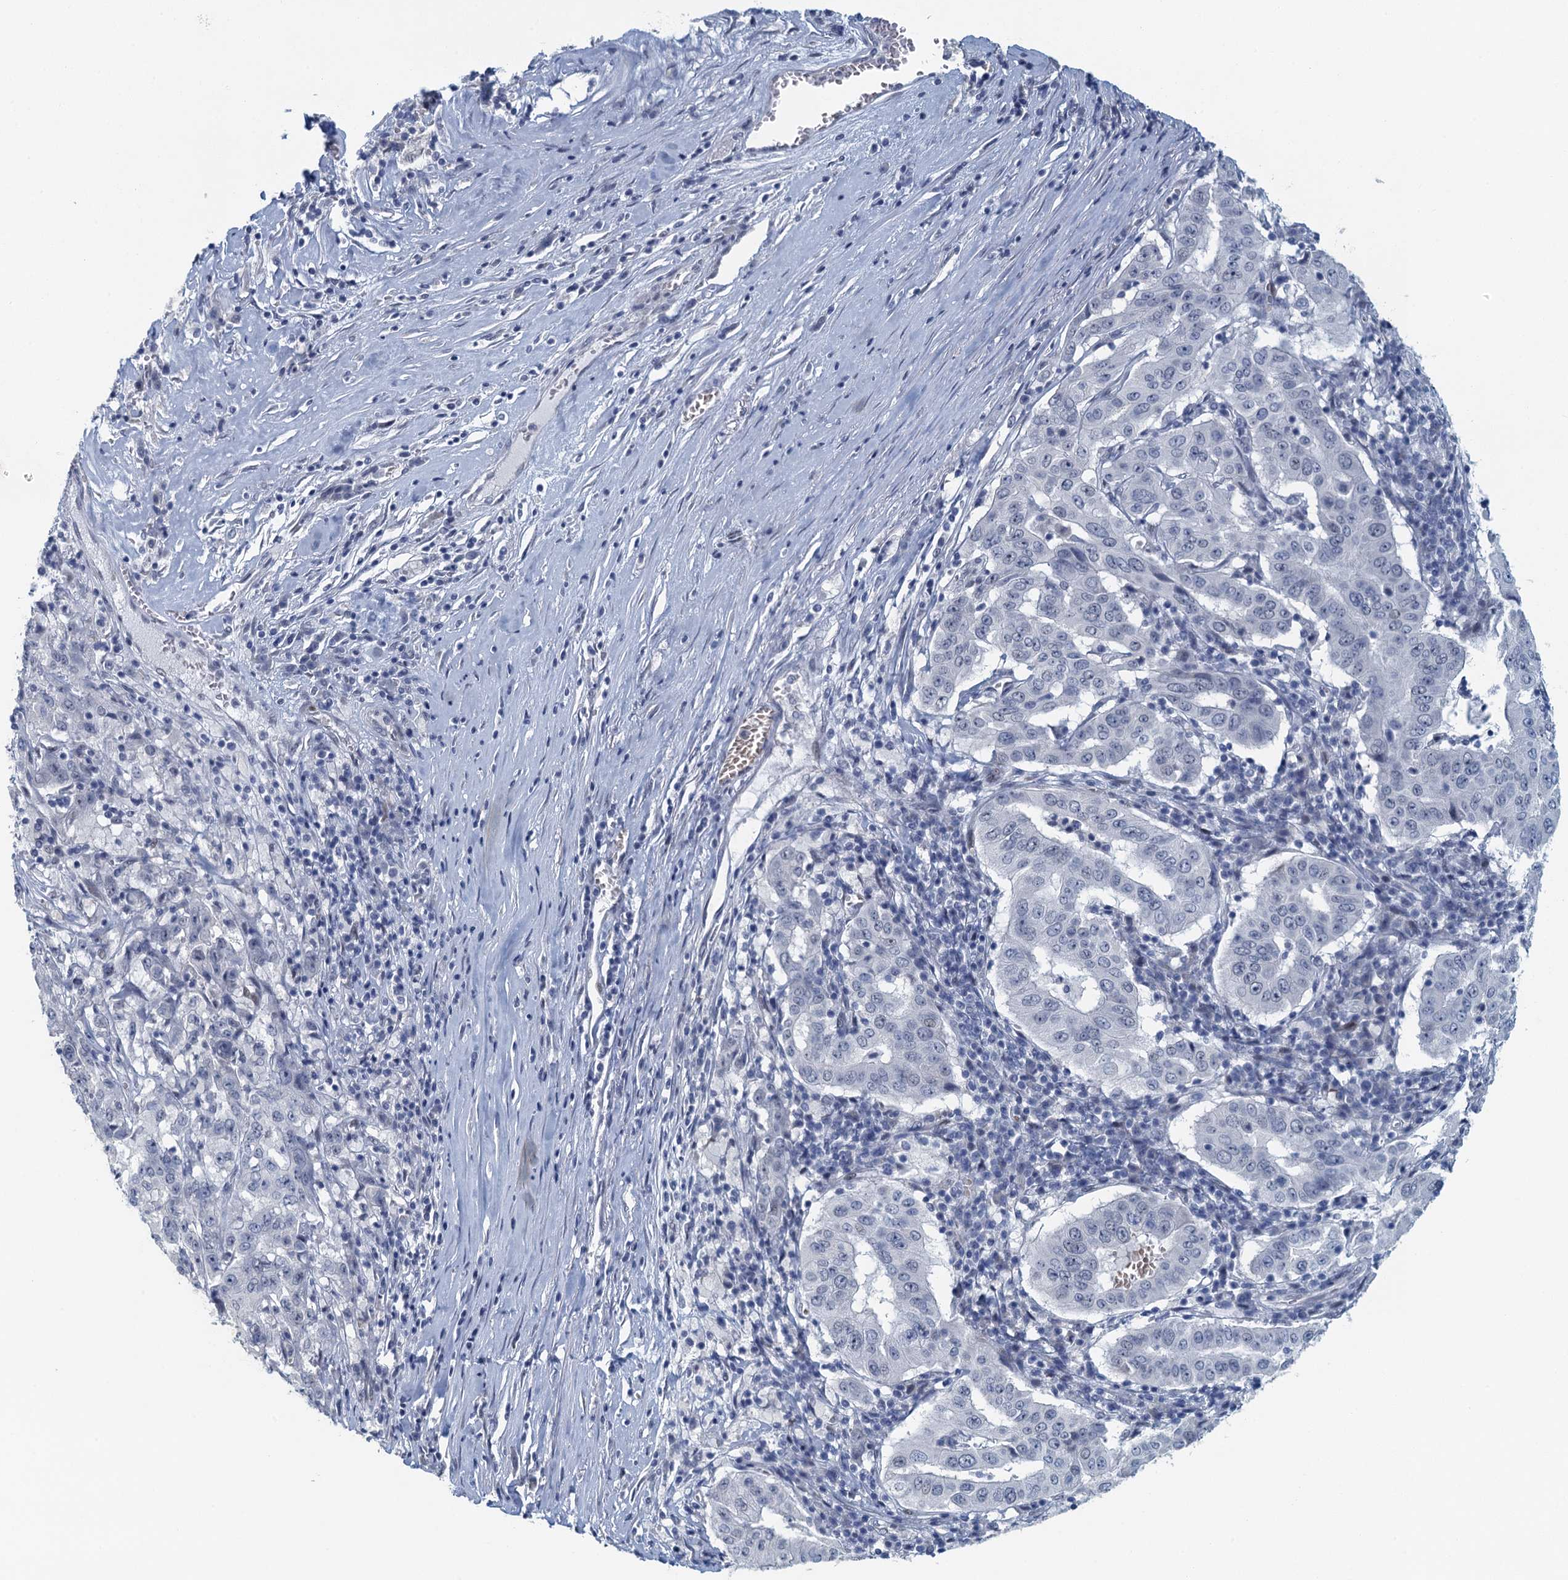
{"staining": {"intensity": "negative", "quantity": "none", "location": "none"}, "tissue": "pancreatic cancer", "cell_type": "Tumor cells", "image_type": "cancer", "snomed": [{"axis": "morphology", "description": "Adenocarcinoma, NOS"}, {"axis": "topography", "description": "Pancreas"}], "caption": "High power microscopy micrograph of an IHC photomicrograph of pancreatic cancer, revealing no significant expression in tumor cells. (DAB (3,3'-diaminobenzidine) IHC, high magnification).", "gene": "TTLL9", "patient": {"sex": "male", "age": 63}}